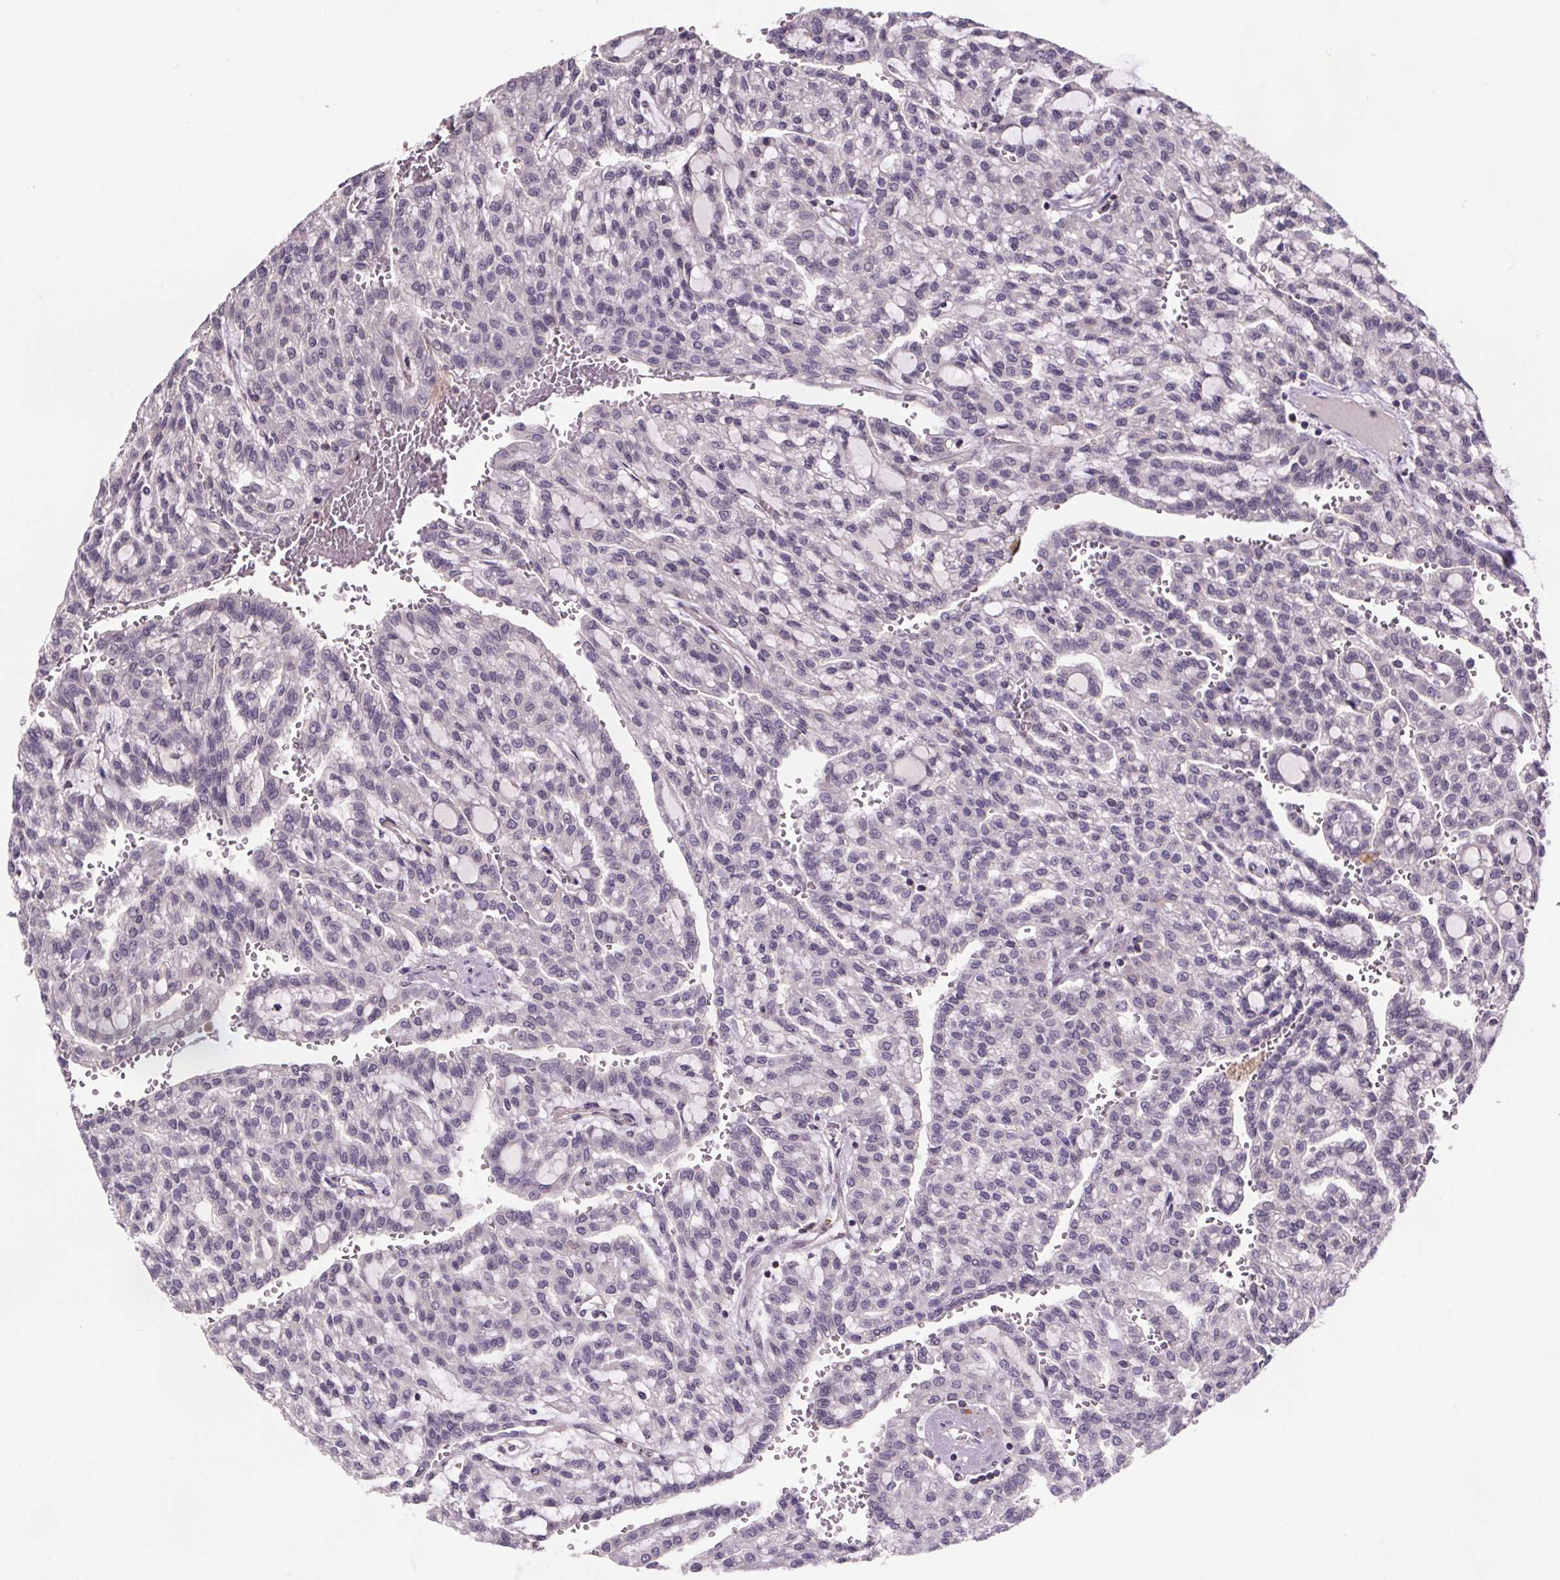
{"staining": {"intensity": "negative", "quantity": "none", "location": "none"}, "tissue": "renal cancer", "cell_type": "Tumor cells", "image_type": "cancer", "snomed": [{"axis": "morphology", "description": "Adenocarcinoma, NOS"}, {"axis": "topography", "description": "Kidney"}], "caption": "Renal cancer (adenocarcinoma) was stained to show a protein in brown. There is no significant staining in tumor cells. (Immunohistochemistry, brightfield microscopy, high magnification).", "gene": "CLN3", "patient": {"sex": "male", "age": 63}}